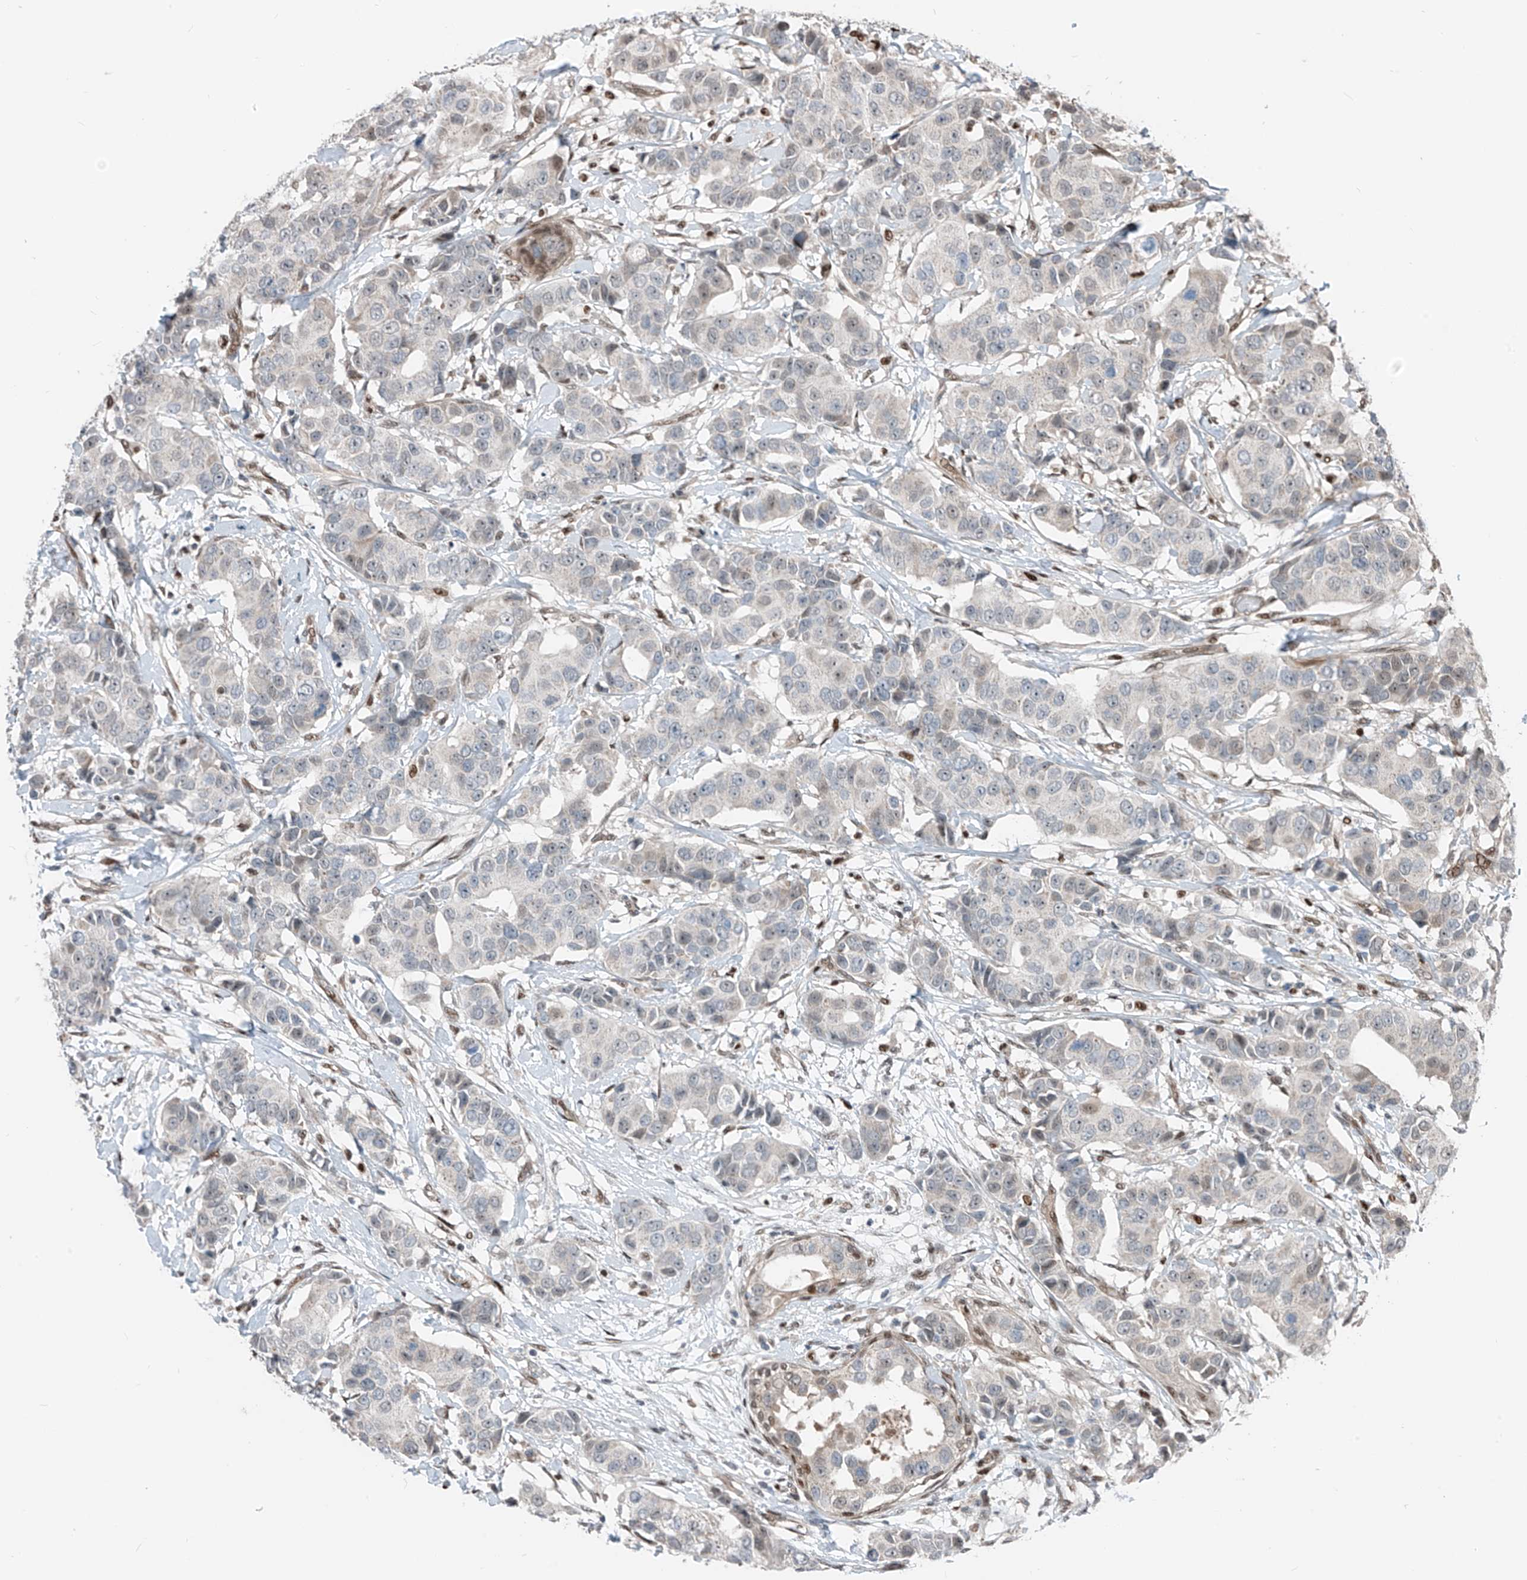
{"staining": {"intensity": "negative", "quantity": "none", "location": "none"}, "tissue": "breast cancer", "cell_type": "Tumor cells", "image_type": "cancer", "snomed": [{"axis": "morphology", "description": "Normal tissue, NOS"}, {"axis": "morphology", "description": "Duct carcinoma"}, {"axis": "topography", "description": "Breast"}], "caption": "Invasive ductal carcinoma (breast) stained for a protein using immunohistochemistry (IHC) exhibits no positivity tumor cells.", "gene": "RBP7", "patient": {"sex": "female", "age": 39}}